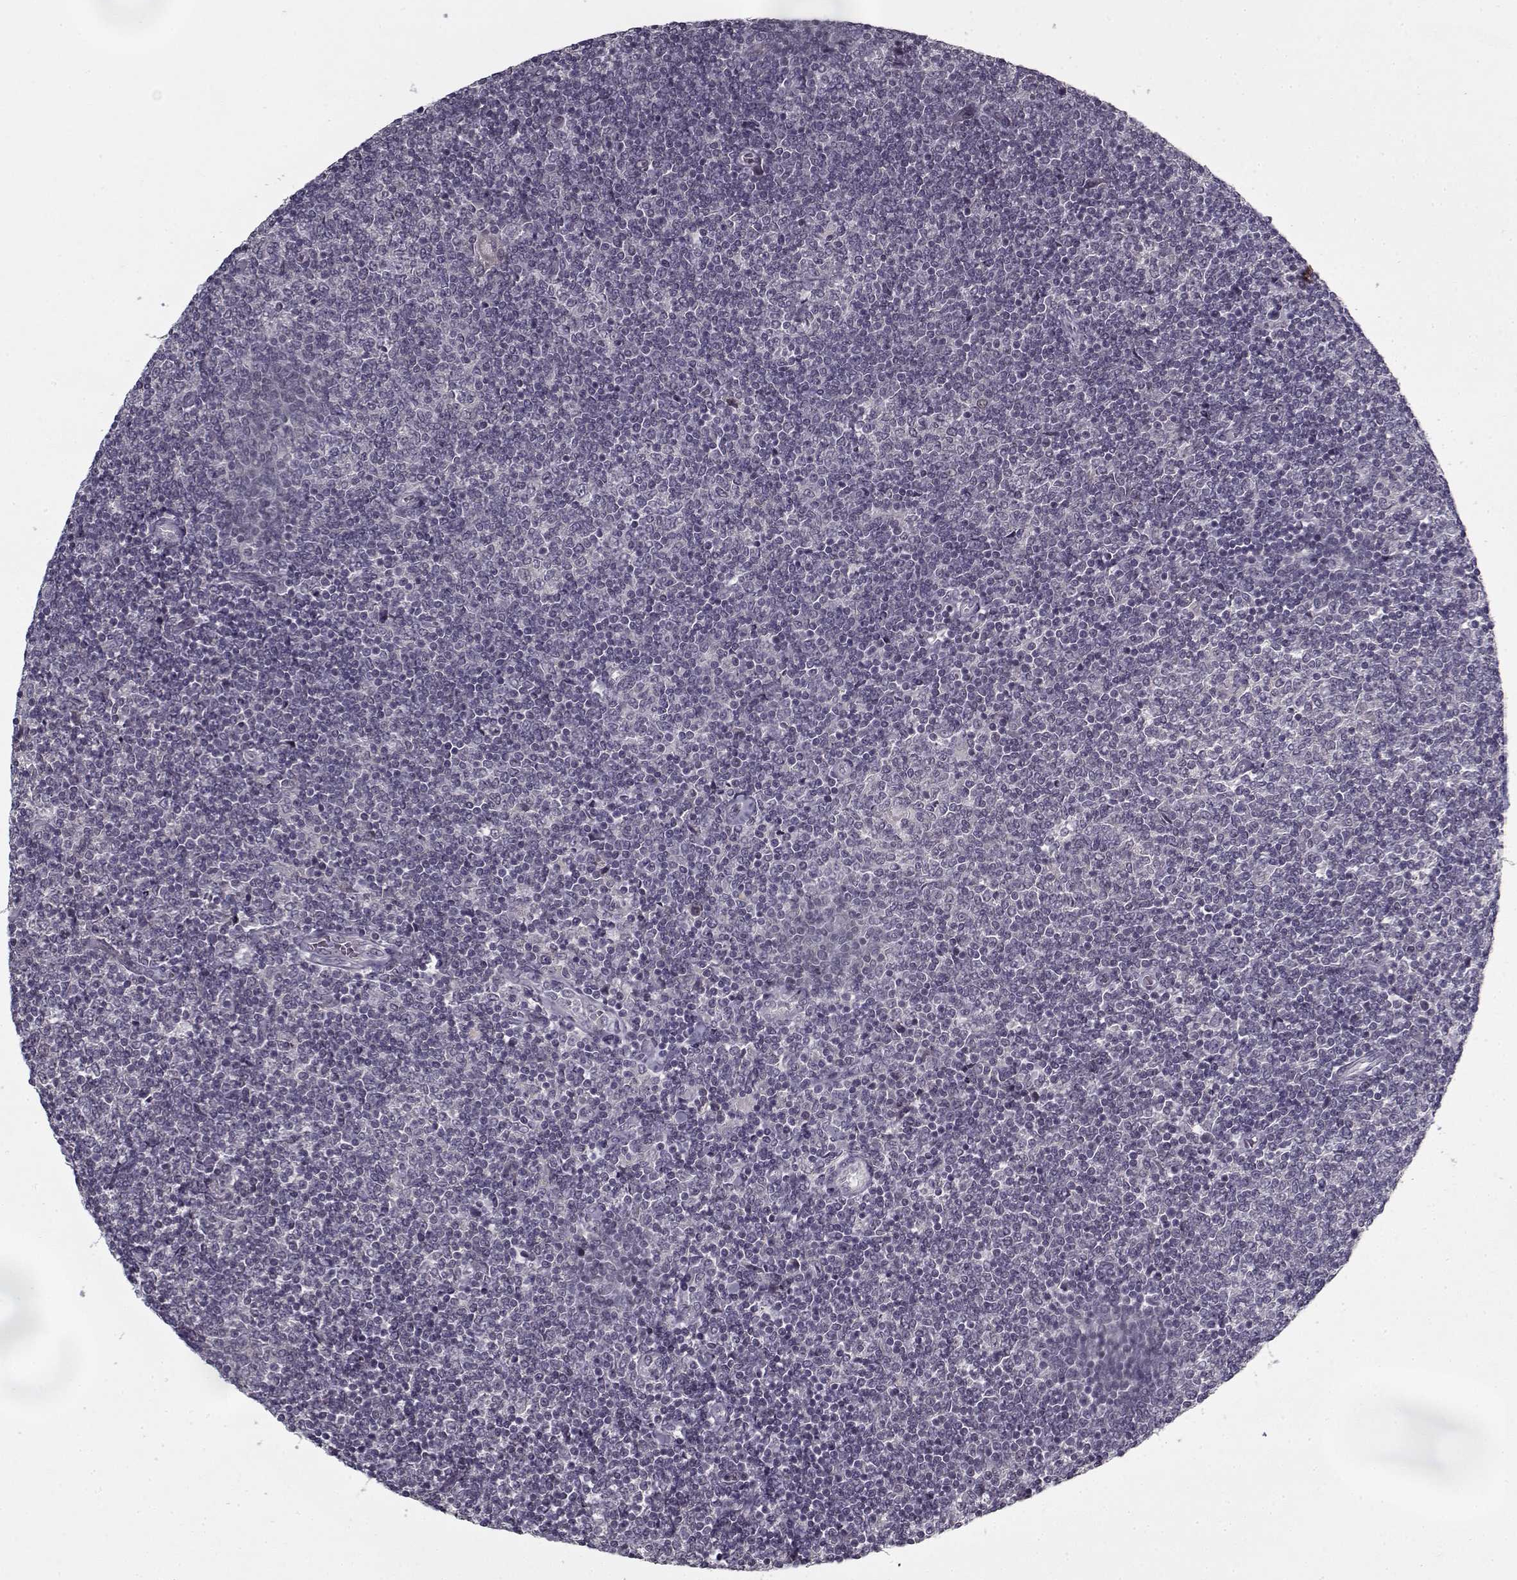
{"staining": {"intensity": "negative", "quantity": "none", "location": "none"}, "tissue": "lymphoma", "cell_type": "Tumor cells", "image_type": "cancer", "snomed": [{"axis": "morphology", "description": "Malignant lymphoma, non-Hodgkin's type, Low grade"}, {"axis": "topography", "description": "Lymph node"}], "caption": "This is a photomicrograph of IHC staining of lymphoma, which shows no staining in tumor cells. The staining was performed using DAB to visualize the protein expression in brown, while the nuclei were stained in blue with hematoxylin (Magnification: 20x).", "gene": "LAMA2", "patient": {"sex": "male", "age": 52}}